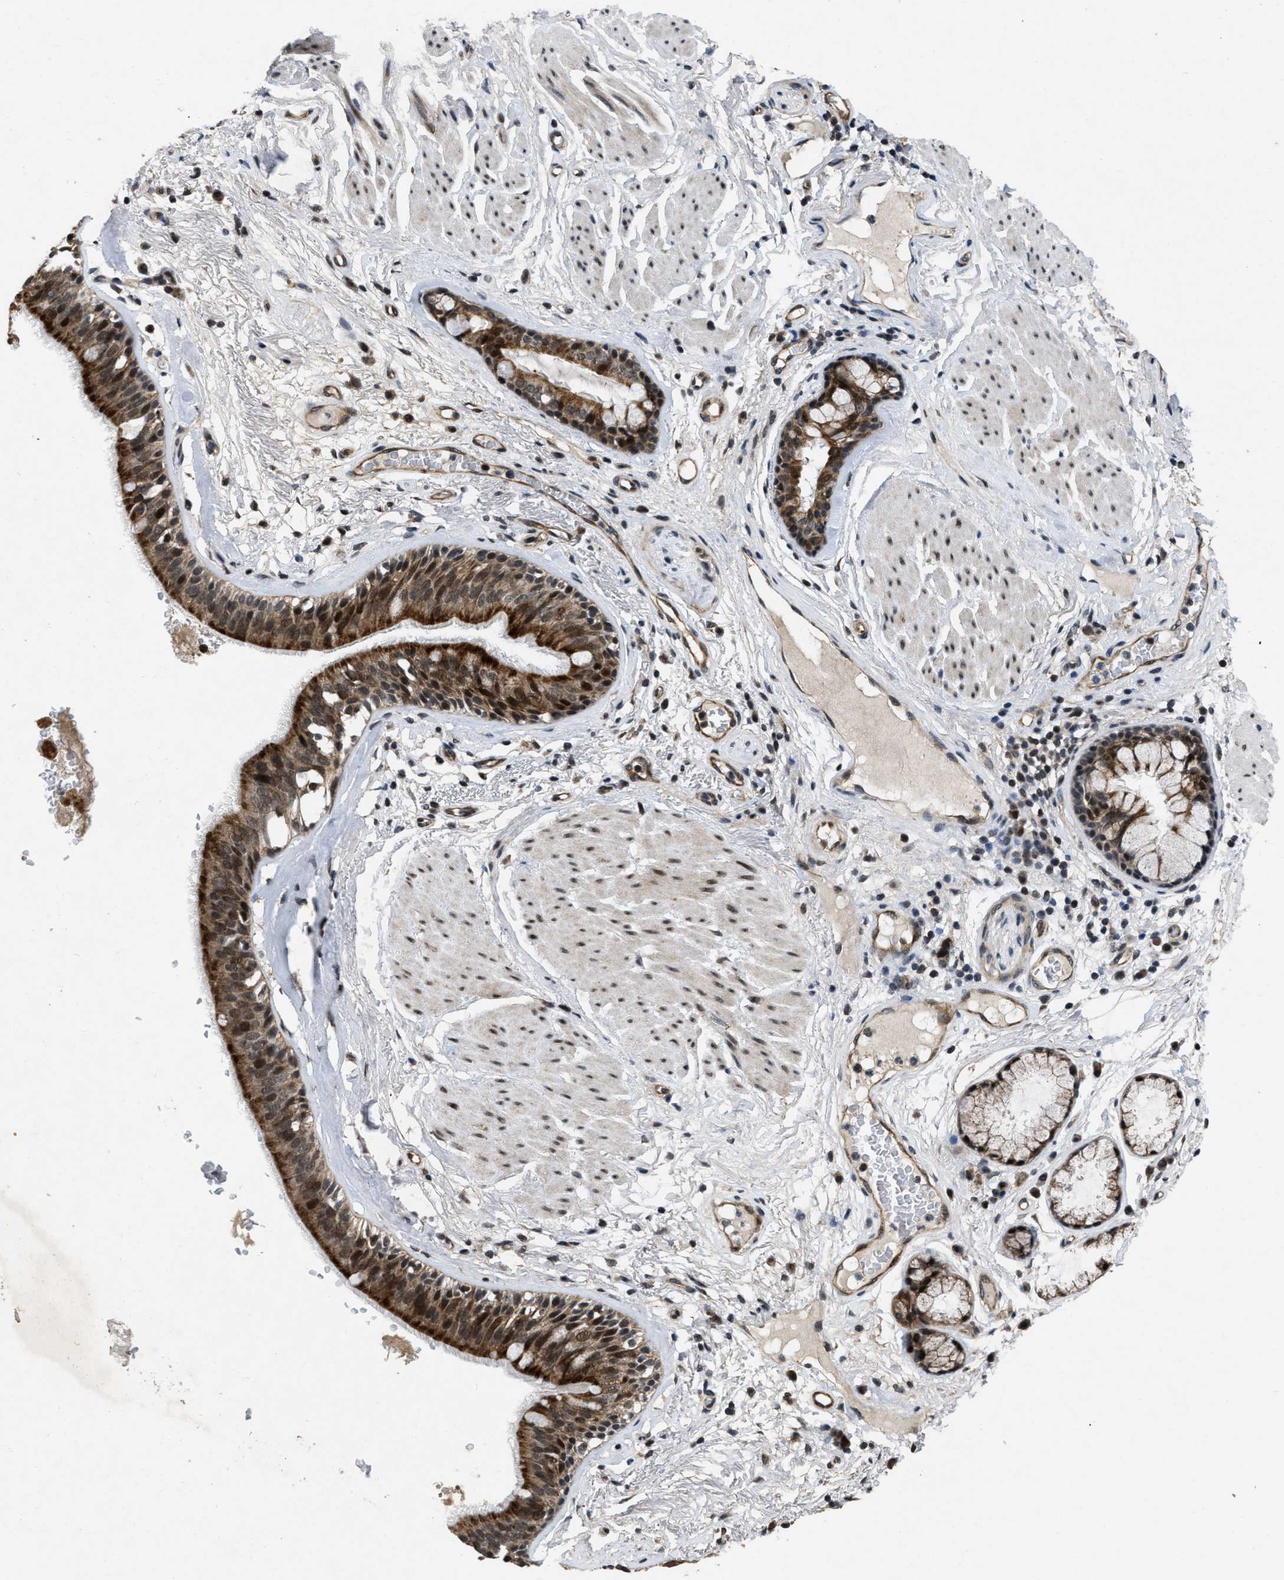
{"staining": {"intensity": "strong", "quantity": ">75%", "location": "cytoplasmic/membranous,nuclear"}, "tissue": "bronchus", "cell_type": "Respiratory epithelial cells", "image_type": "normal", "snomed": [{"axis": "morphology", "description": "Normal tissue, NOS"}, {"axis": "topography", "description": "Cartilage tissue"}], "caption": "Normal bronchus reveals strong cytoplasmic/membranous,nuclear expression in about >75% of respiratory epithelial cells (DAB IHC, brown staining for protein, blue staining for nuclei)..", "gene": "ZNHIT1", "patient": {"sex": "female", "age": 63}}